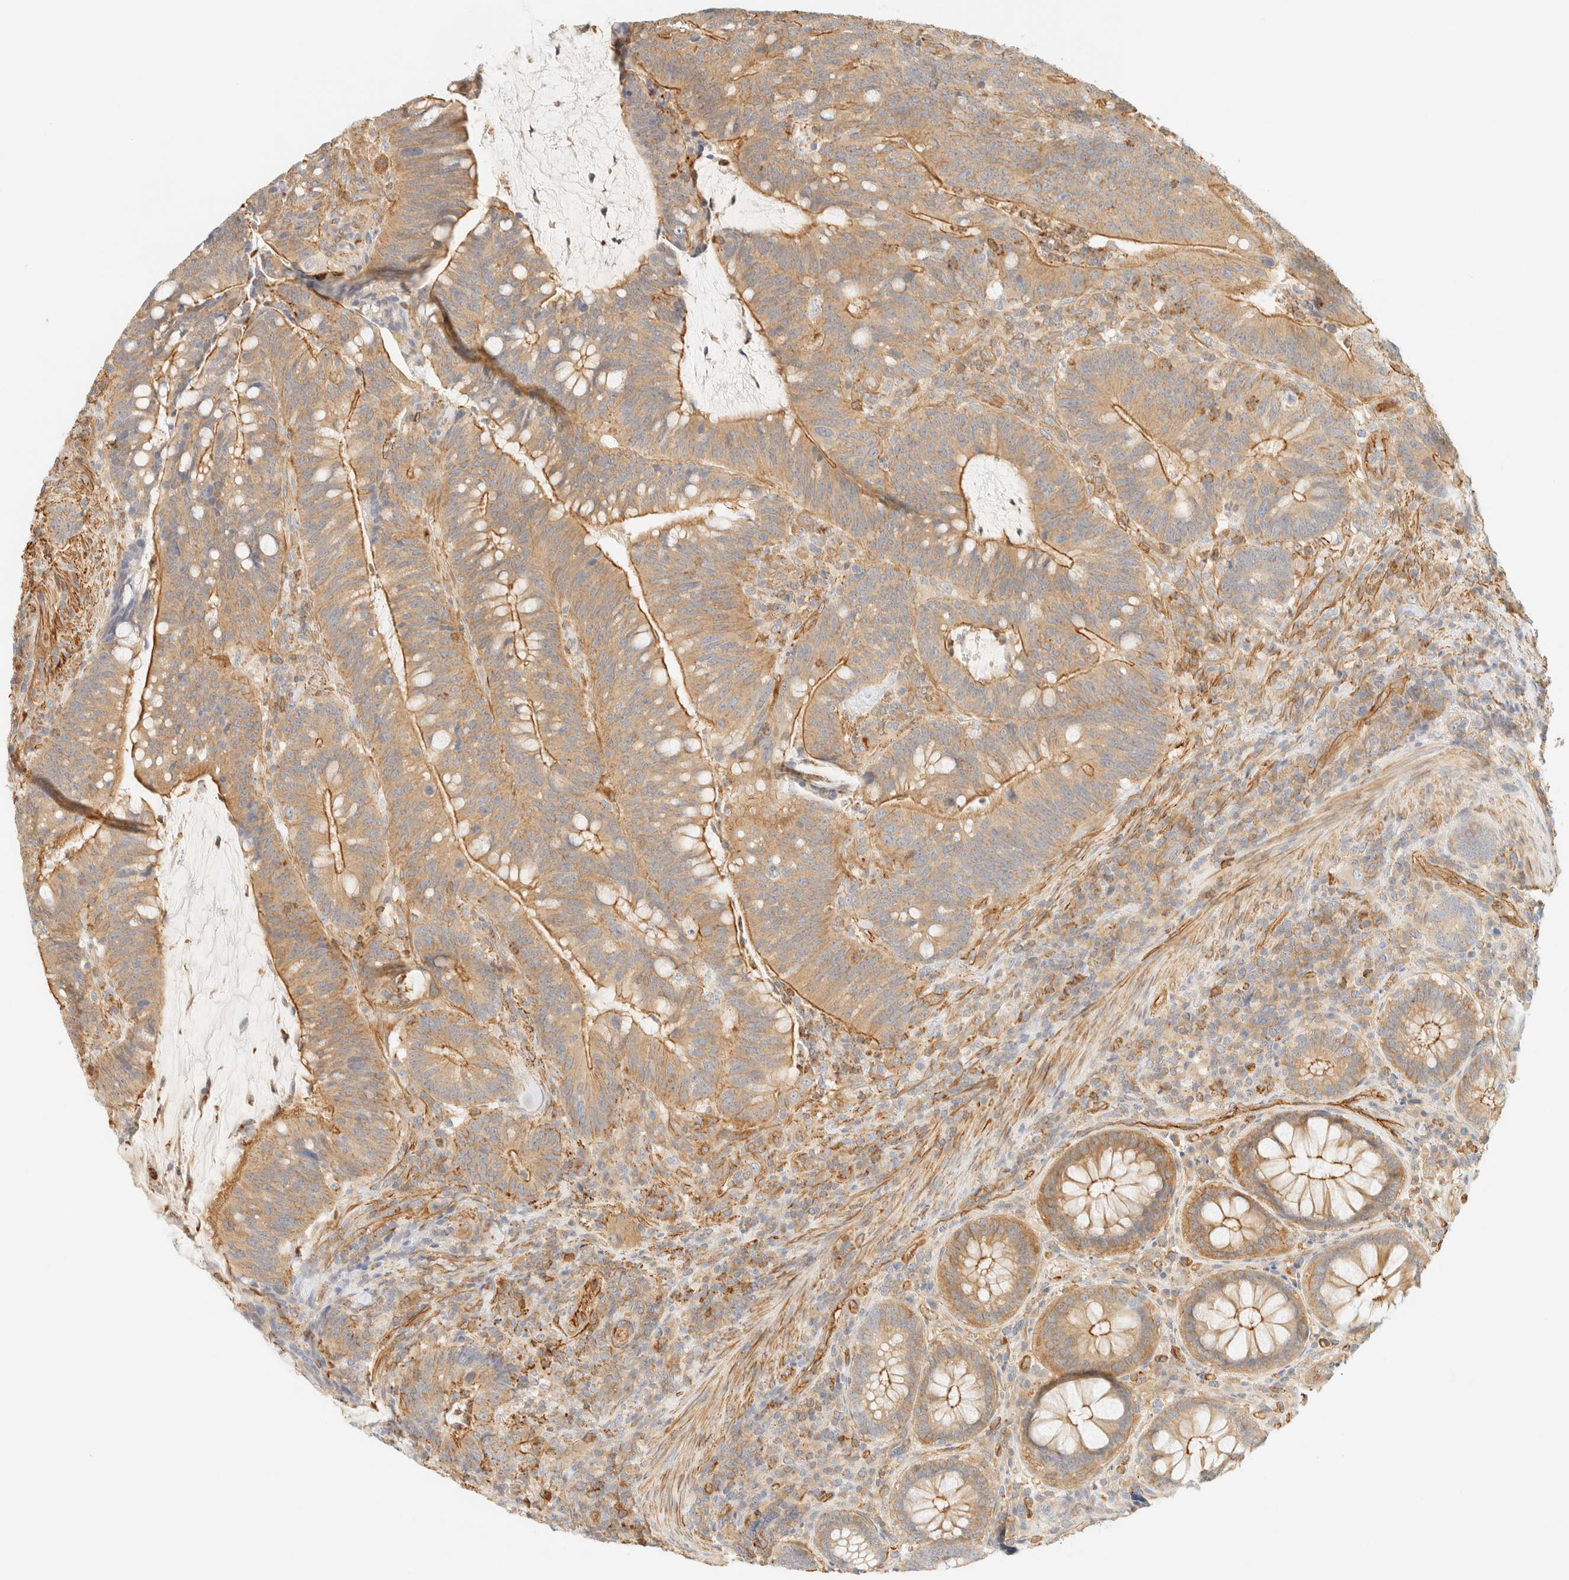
{"staining": {"intensity": "moderate", "quantity": ">75%", "location": "cytoplasmic/membranous"}, "tissue": "colorectal cancer", "cell_type": "Tumor cells", "image_type": "cancer", "snomed": [{"axis": "morphology", "description": "Adenocarcinoma, NOS"}, {"axis": "topography", "description": "Colon"}], "caption": "Colorectal adenocarcinoma stained with a protein marker demonstrates moderate staining in tumor cells.", "gene": "OTOP2", "patient": {"sex": "female", "age": 66}}